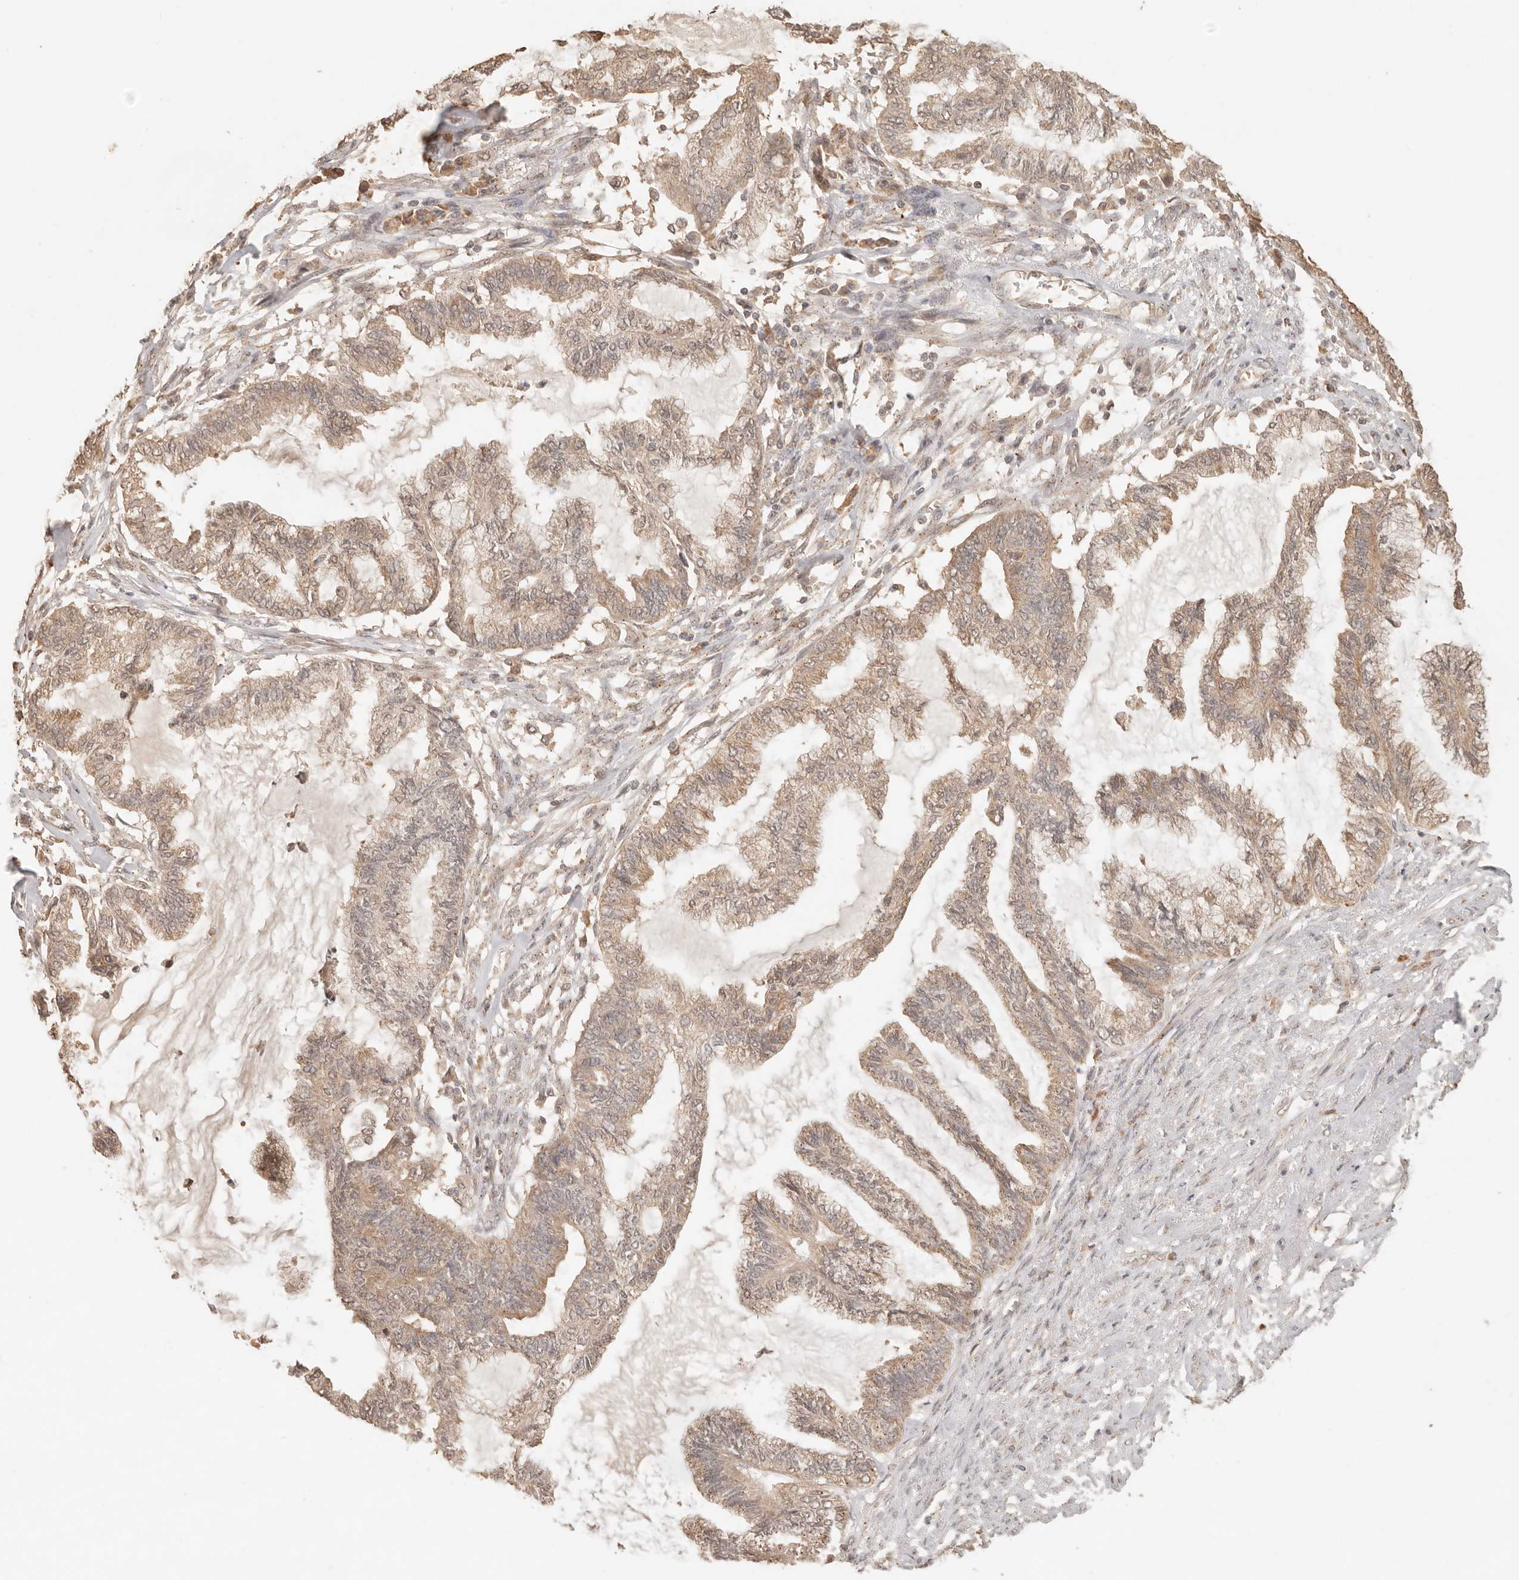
{"staining": {"intensity": "weak", "quantity": ">75%", "location": "cytoplasmic/membranous"}, "tissue": "endometrial cancer", "cell_type": "Tumor cells", "image_type": "cancer", "snomed": [{"axis": "morphology", "description": "Adenocarcinoma, NOS"}, {"axis": "topography", "description": "Endometrium"}], "caption": "This is an image of immunohistochemistry staining of endometrial cancer, which shows weak staining in the cytoplasmic/membranous of tumor cells.", "gene": "LMO4", "patient": {"sex": "female", "age": 86}}